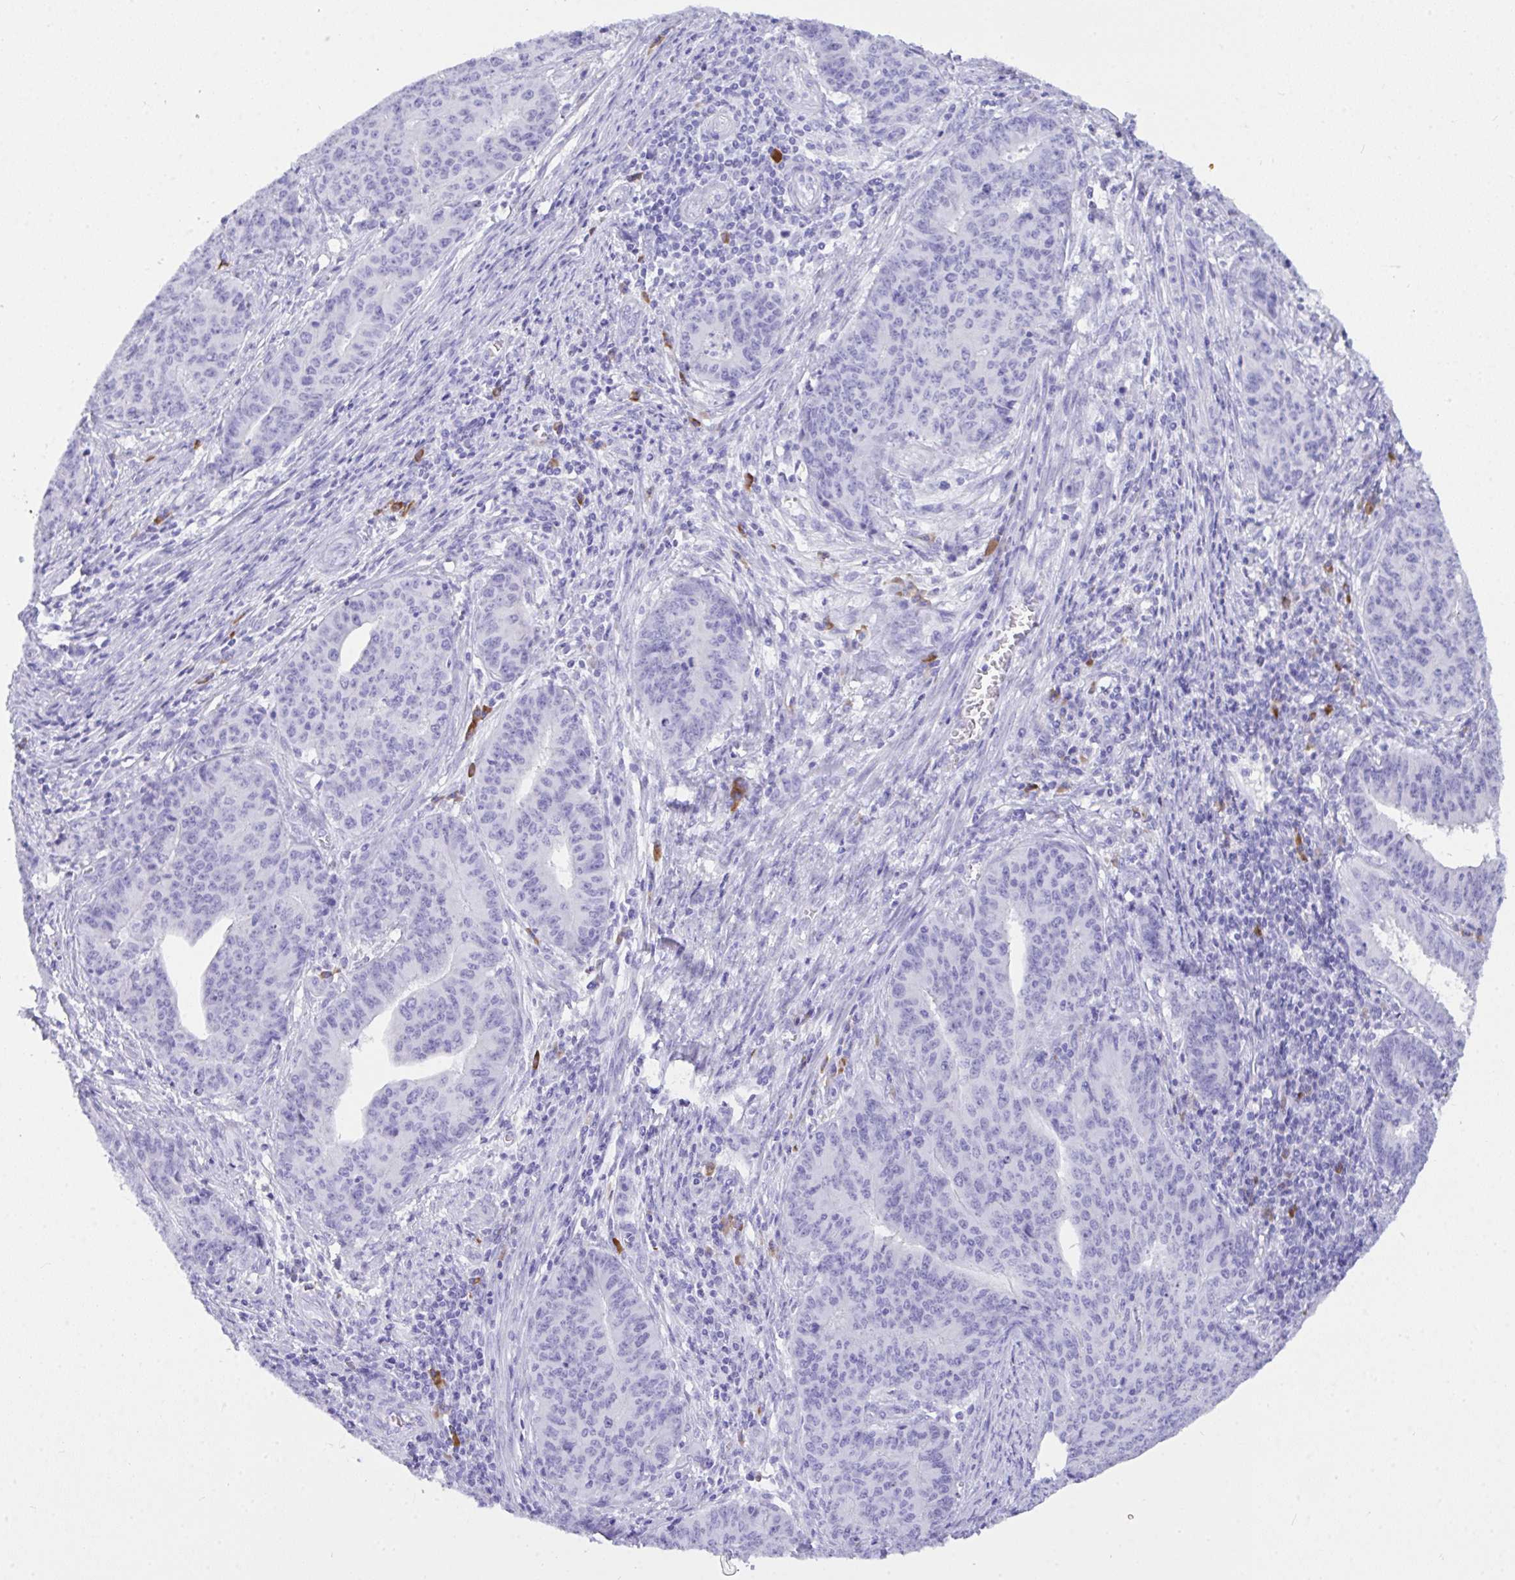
{"staining": {"intensity": "negative", "quantity": "none", "location": "none"}, "tissue": "endometrial cancer", "cell_type": "Tumor cells", "image_type": "cancer", "snomed": [{"axis": "morphology", "description": "Adenocarcinoma, NOS"}, {"axis": "topography", "description": "Endometrium"}], "caption": "High magnification brightfield microscopy of endometrial adenocarcinoma stained with DAB (brown) and counterstained with hematoxylin (blue): tumor cells show no significant staining.", "gene": "BEST4", "patient": {"sex": "female", "age": 59}}